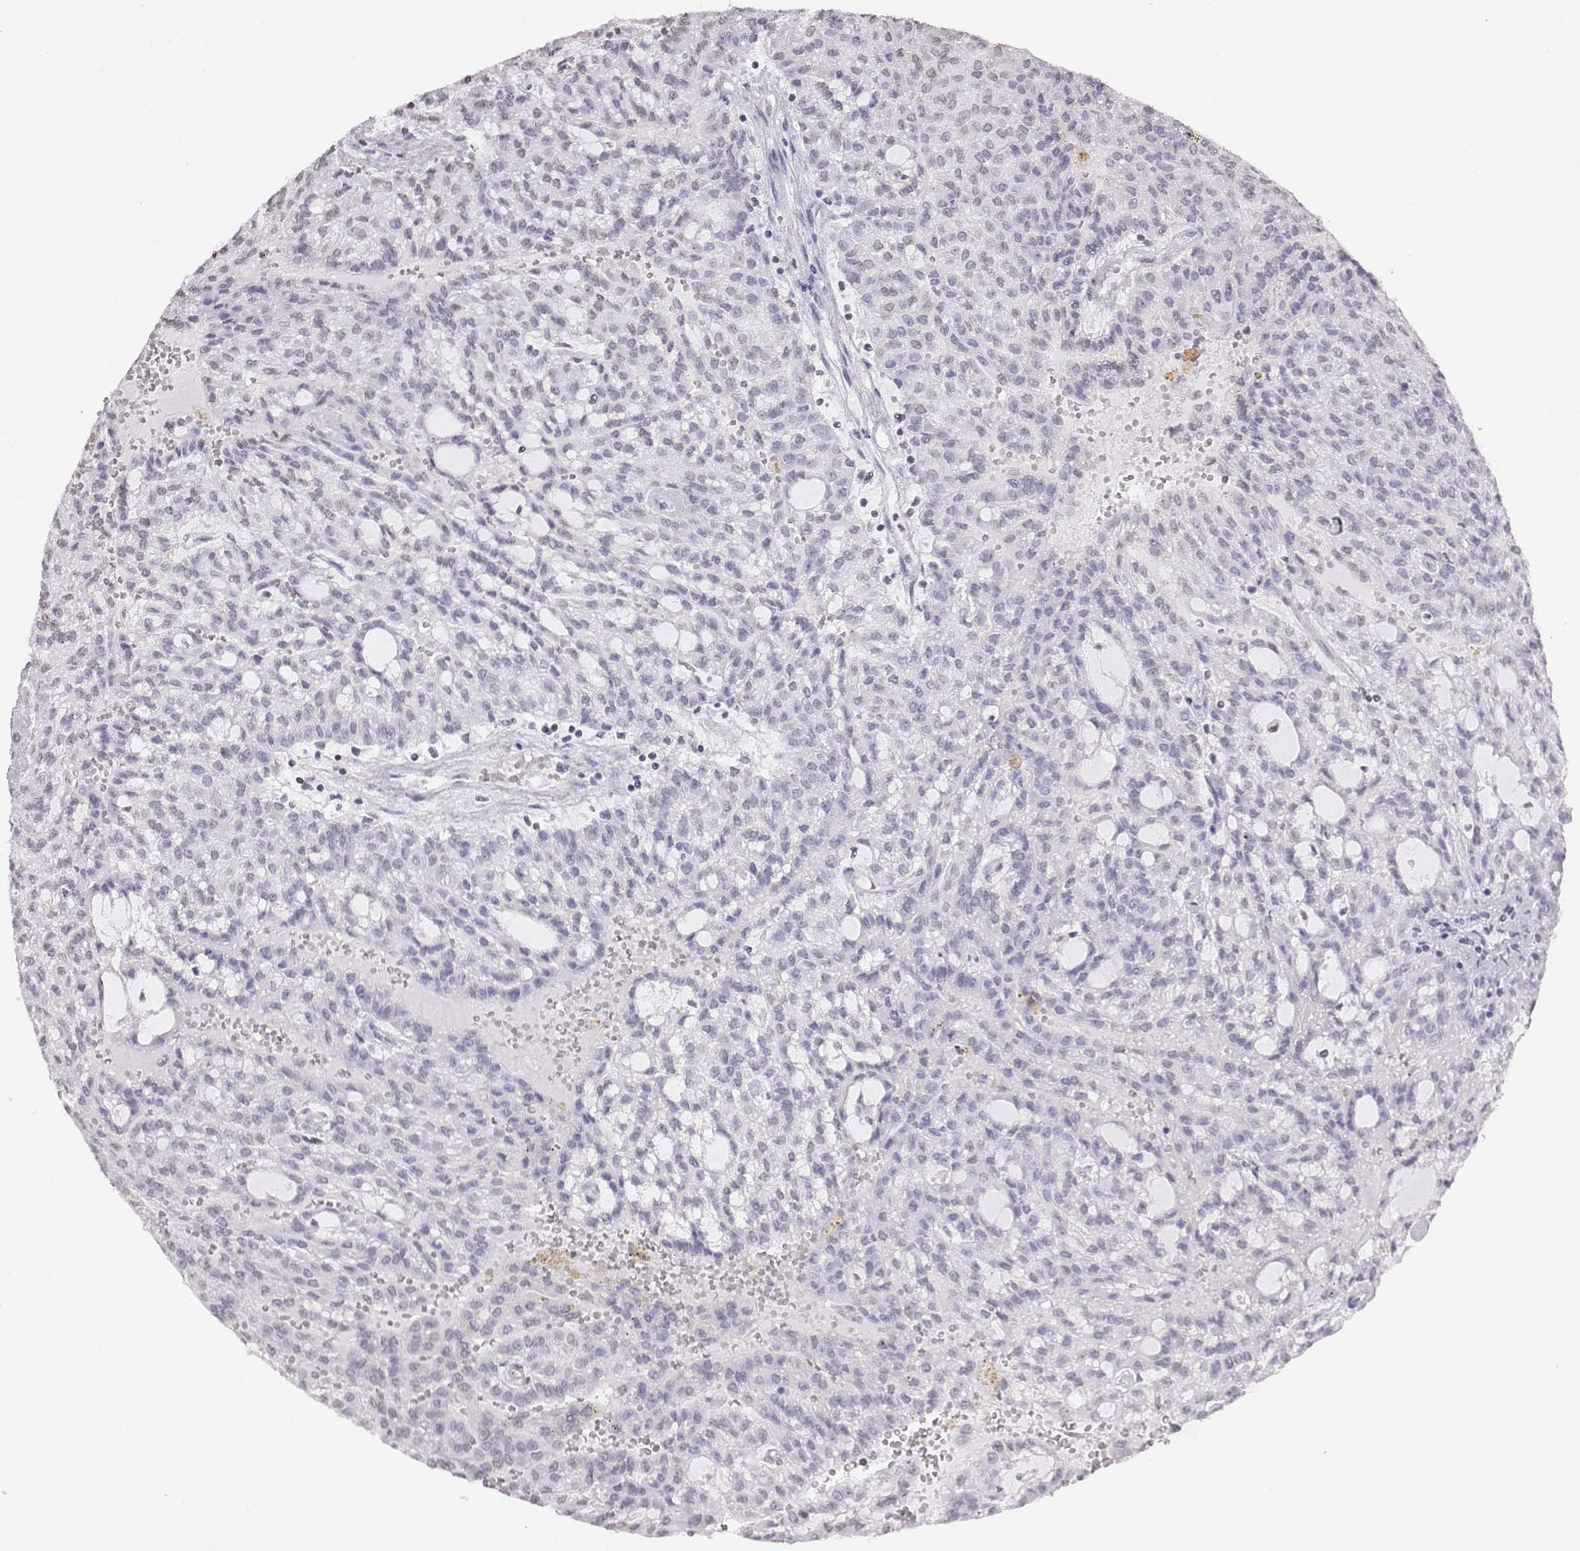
{"staining": {"intensity": "negative", "quantity": "none", "location": "none"}, "tissue": "renal cancer", "cell_type": "Tumor cells", "image_type": "cancer", "snomed": [{"axis": "morphology", "description": "Adenocarcinoma, NOS"}, {"axis": "topography", "description": "Kidney"}], "caption": "The IHC histopathology image has no significant positivity in tumor cells of renal cancer tissue.", "gene": "BARHL1", "patient": {"sex": "male", "age": 63}}